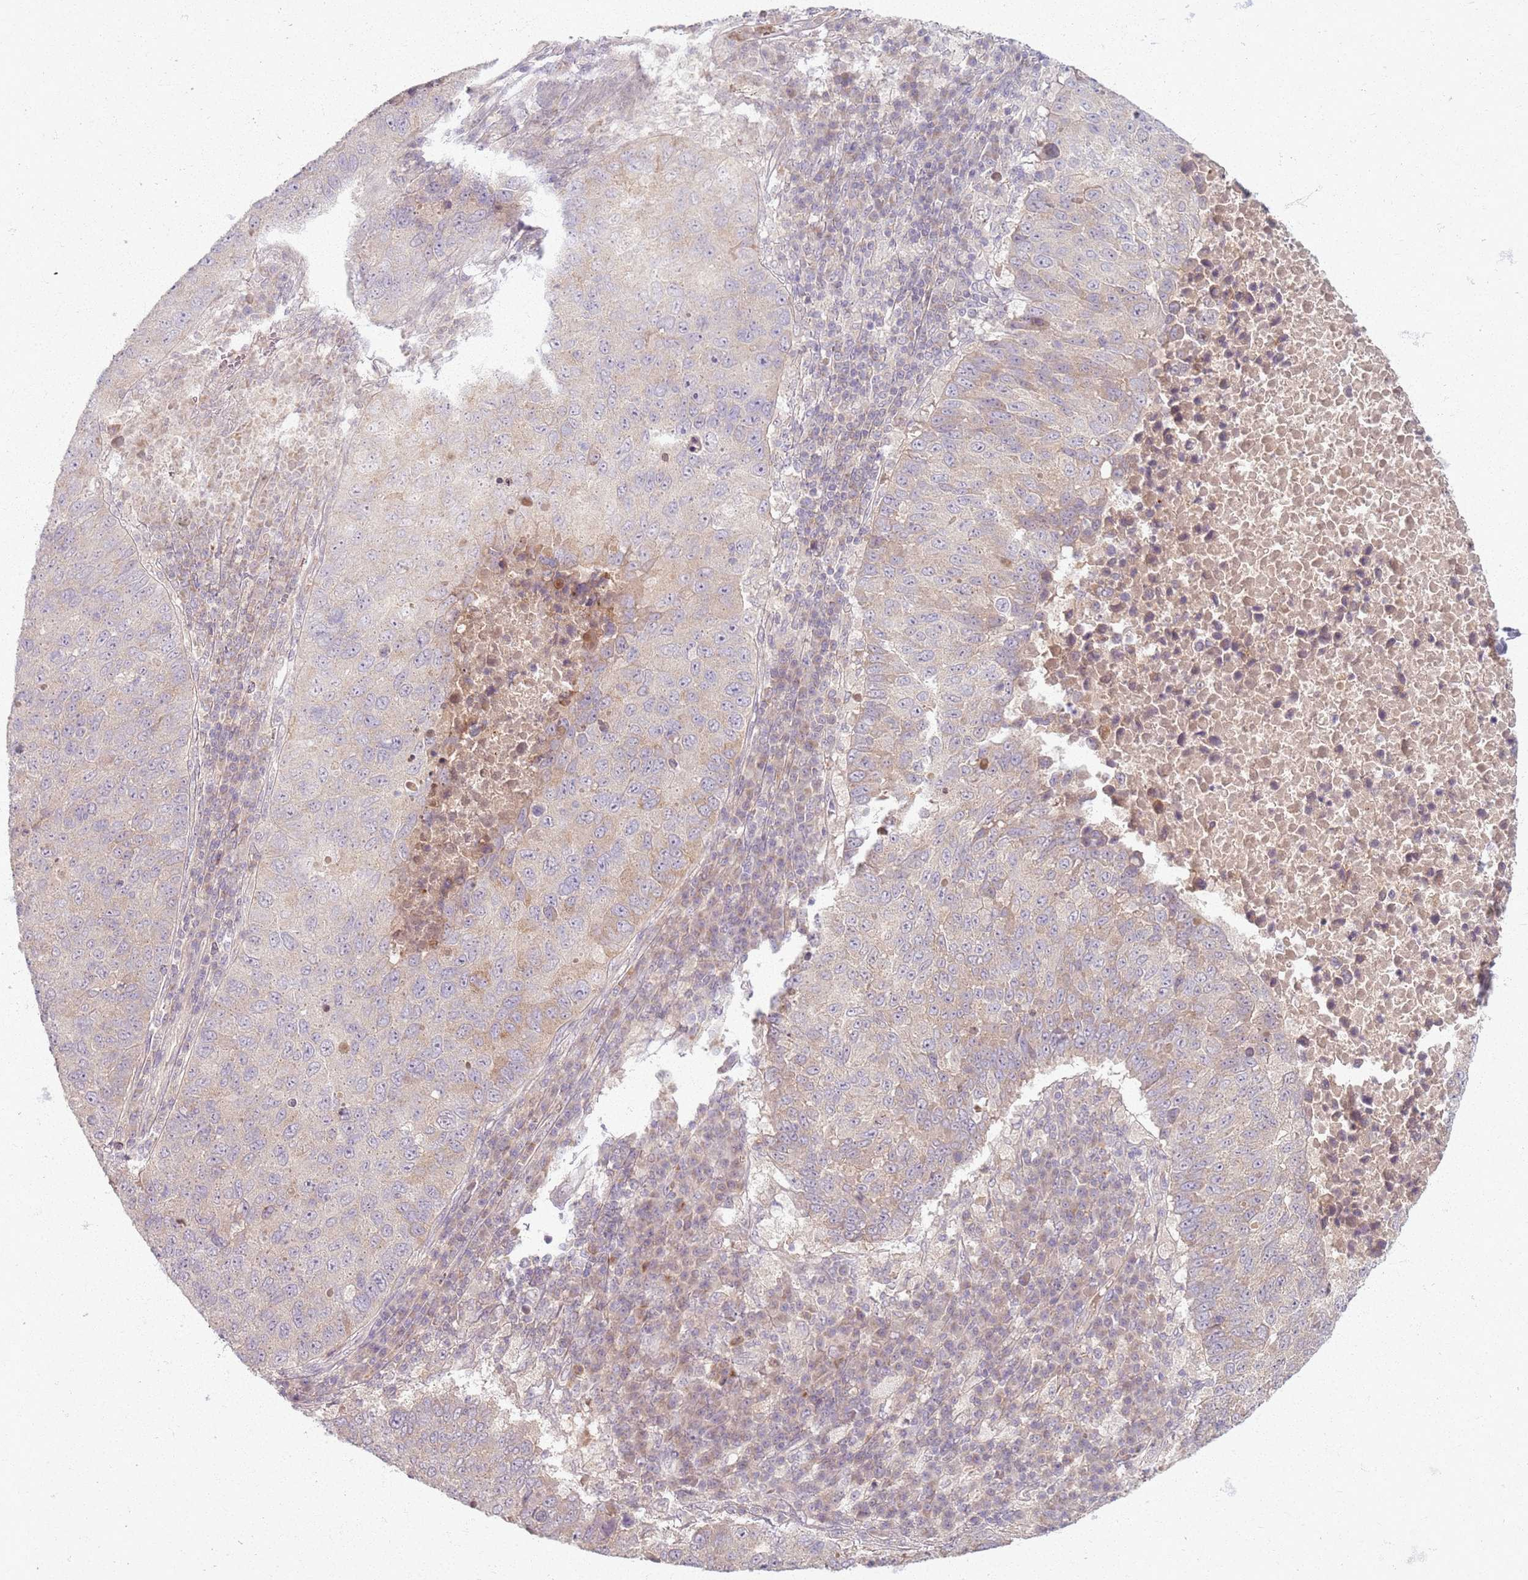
{"staining": {"intensity": "weak", "quantity": "<25%", "location": "cytoplasmic/membranous"}, "tissue": "lung cancer", "cell_type": "Tumor cells", "image_type": "cancer", "snomed": [{"axis": "morphology", "description": "Squamous cell carcinoma, NOS"}, {"axis": "topography", "description": "Lung"}], "caption": "This is a photomicrograph of immunohistochemistry (IHC) staining of lung squamous cell carcinoma, which shows no positivity in tumor cells.", "gene": "ZDHHC2", "patient": {"sex": "male", "age": 73}}